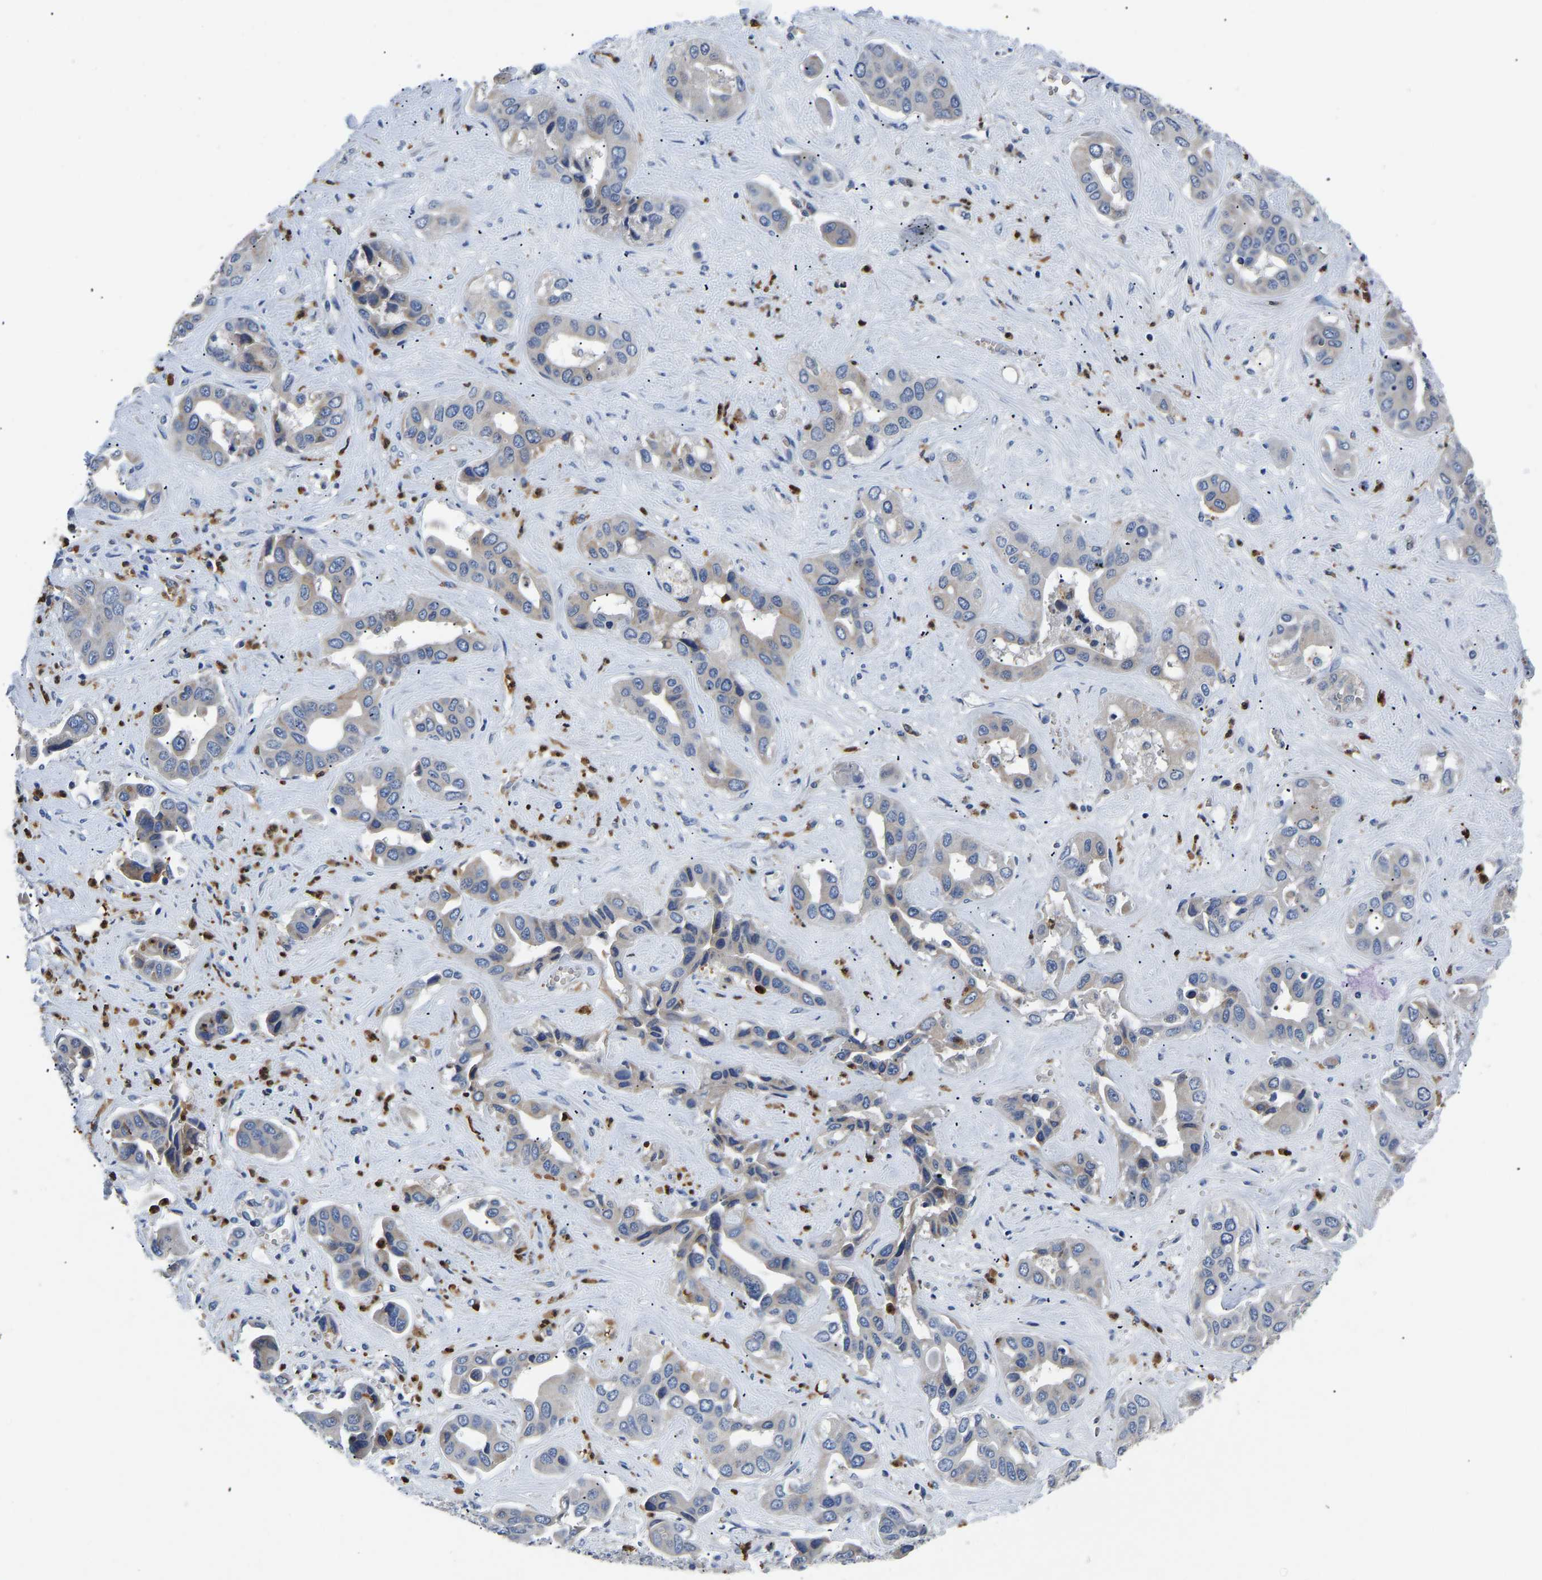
{"staining": {"intensity": "negative", "quantity": "none", "location": "none"}, "tissue": "liver cancer", "cell_type": "Tumor cells", "image_type": "cancer", "snomed": [{"axis": "morphology", "description": "Cholangiocarcinoma"}, {"axis": "topography", "description": "Liver"}], "caption": "This is a micrograph of immunohistochemistry staining of liver cancer, which shows no positivity in tumor cells.", "gene": "TOR1B", "patient": {"sex": "female", "age": 52}}